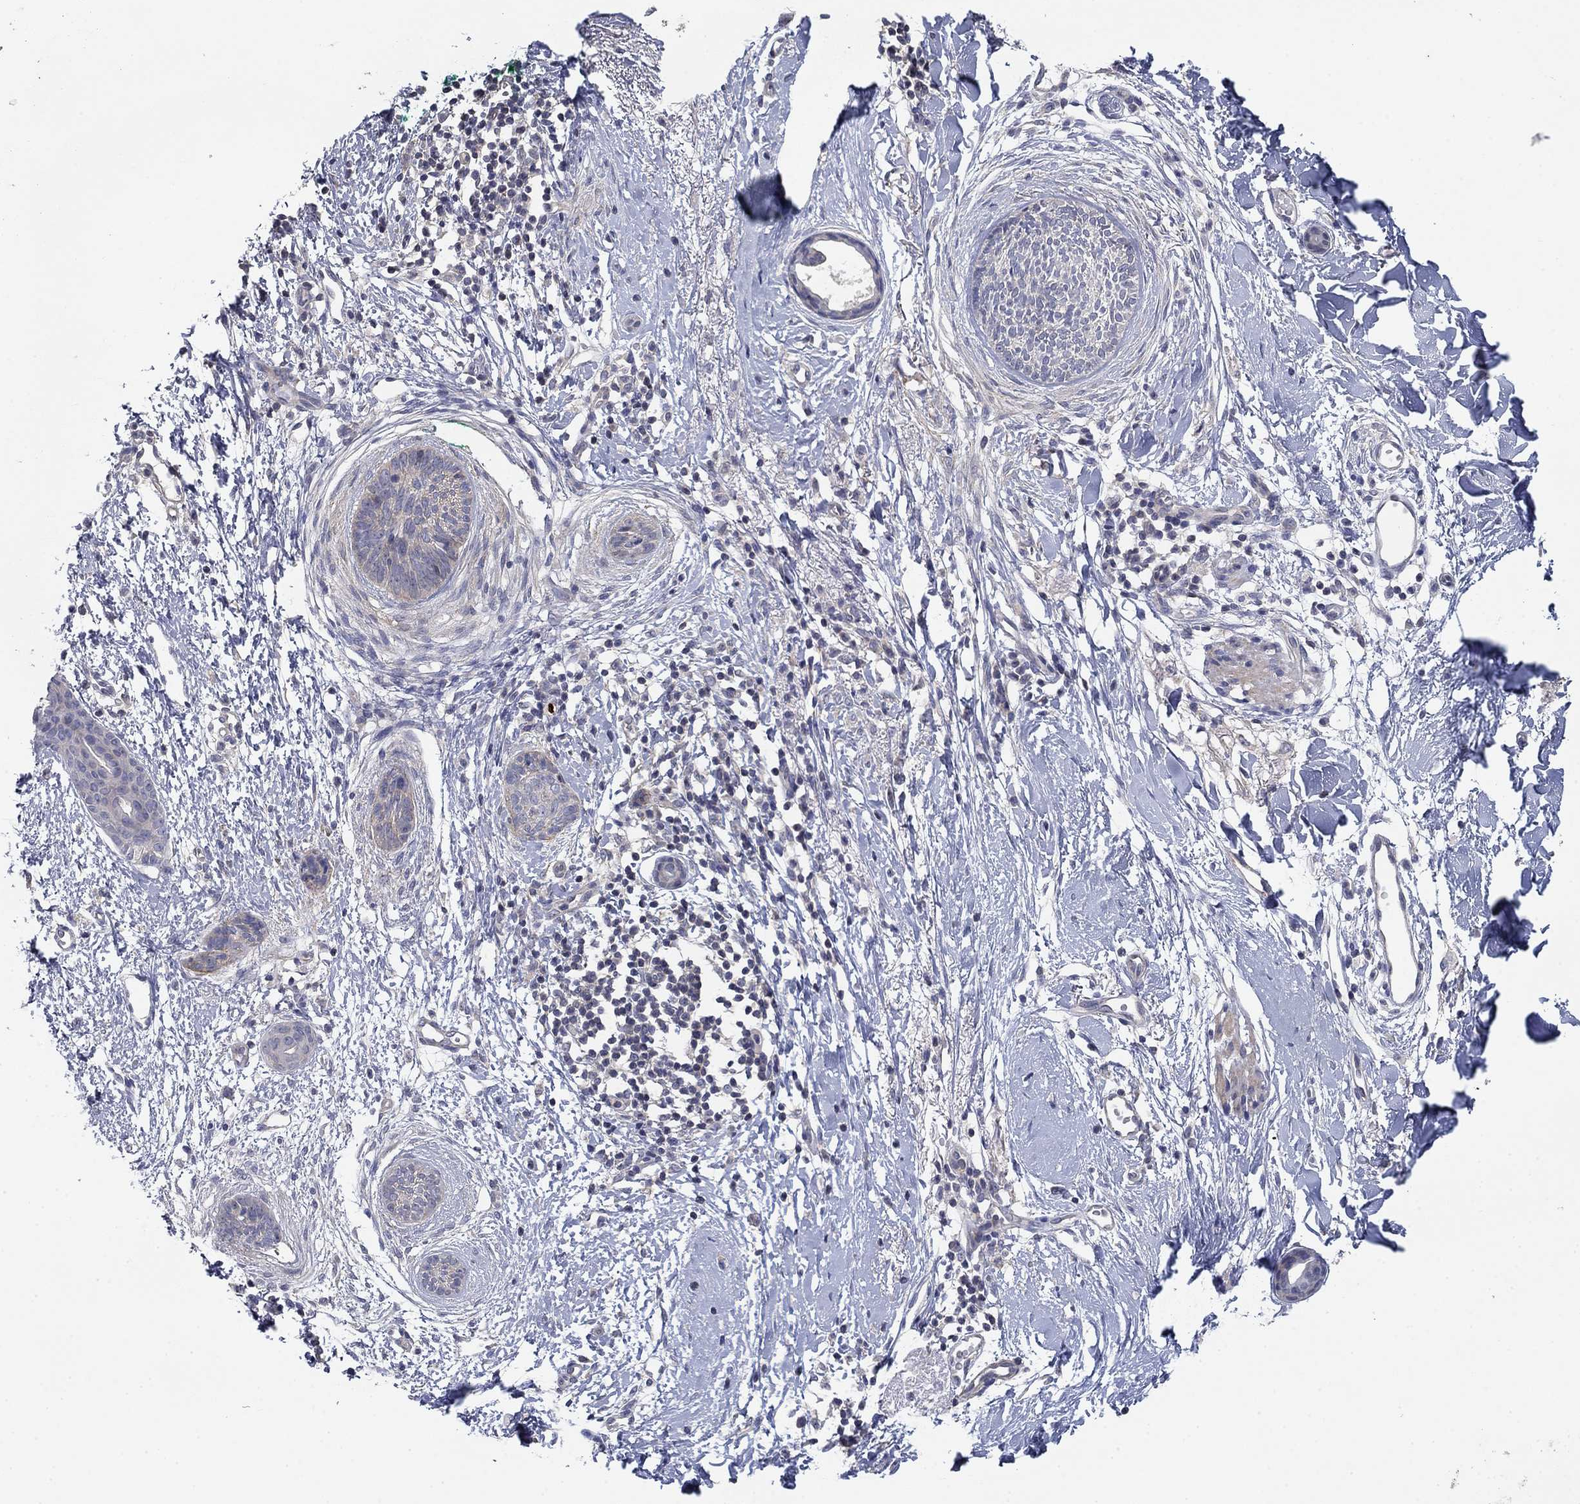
{"staining": {"intensity": "negative", "quantity": "none", "location": "none"}, "tissue": "skin cancer", "cell_type": "Tumor cells", "image_type": "cancer", "snomed": [{"axis": "morphology", "description": "Basal cell carcinoma"}, {"axis": "topography", "description": "Skin"}], "caption": "This histopathology image is of skin cancer stained with IHC to label a protein in brown with the nuclei are counter-stained blue. There is no staining in tumor cells. (DAB immunohistochemistry visualized using brightfield microscopy, high magnification).", "gene": "GRK7", "patient": {"sex": "female", "age": 65}}